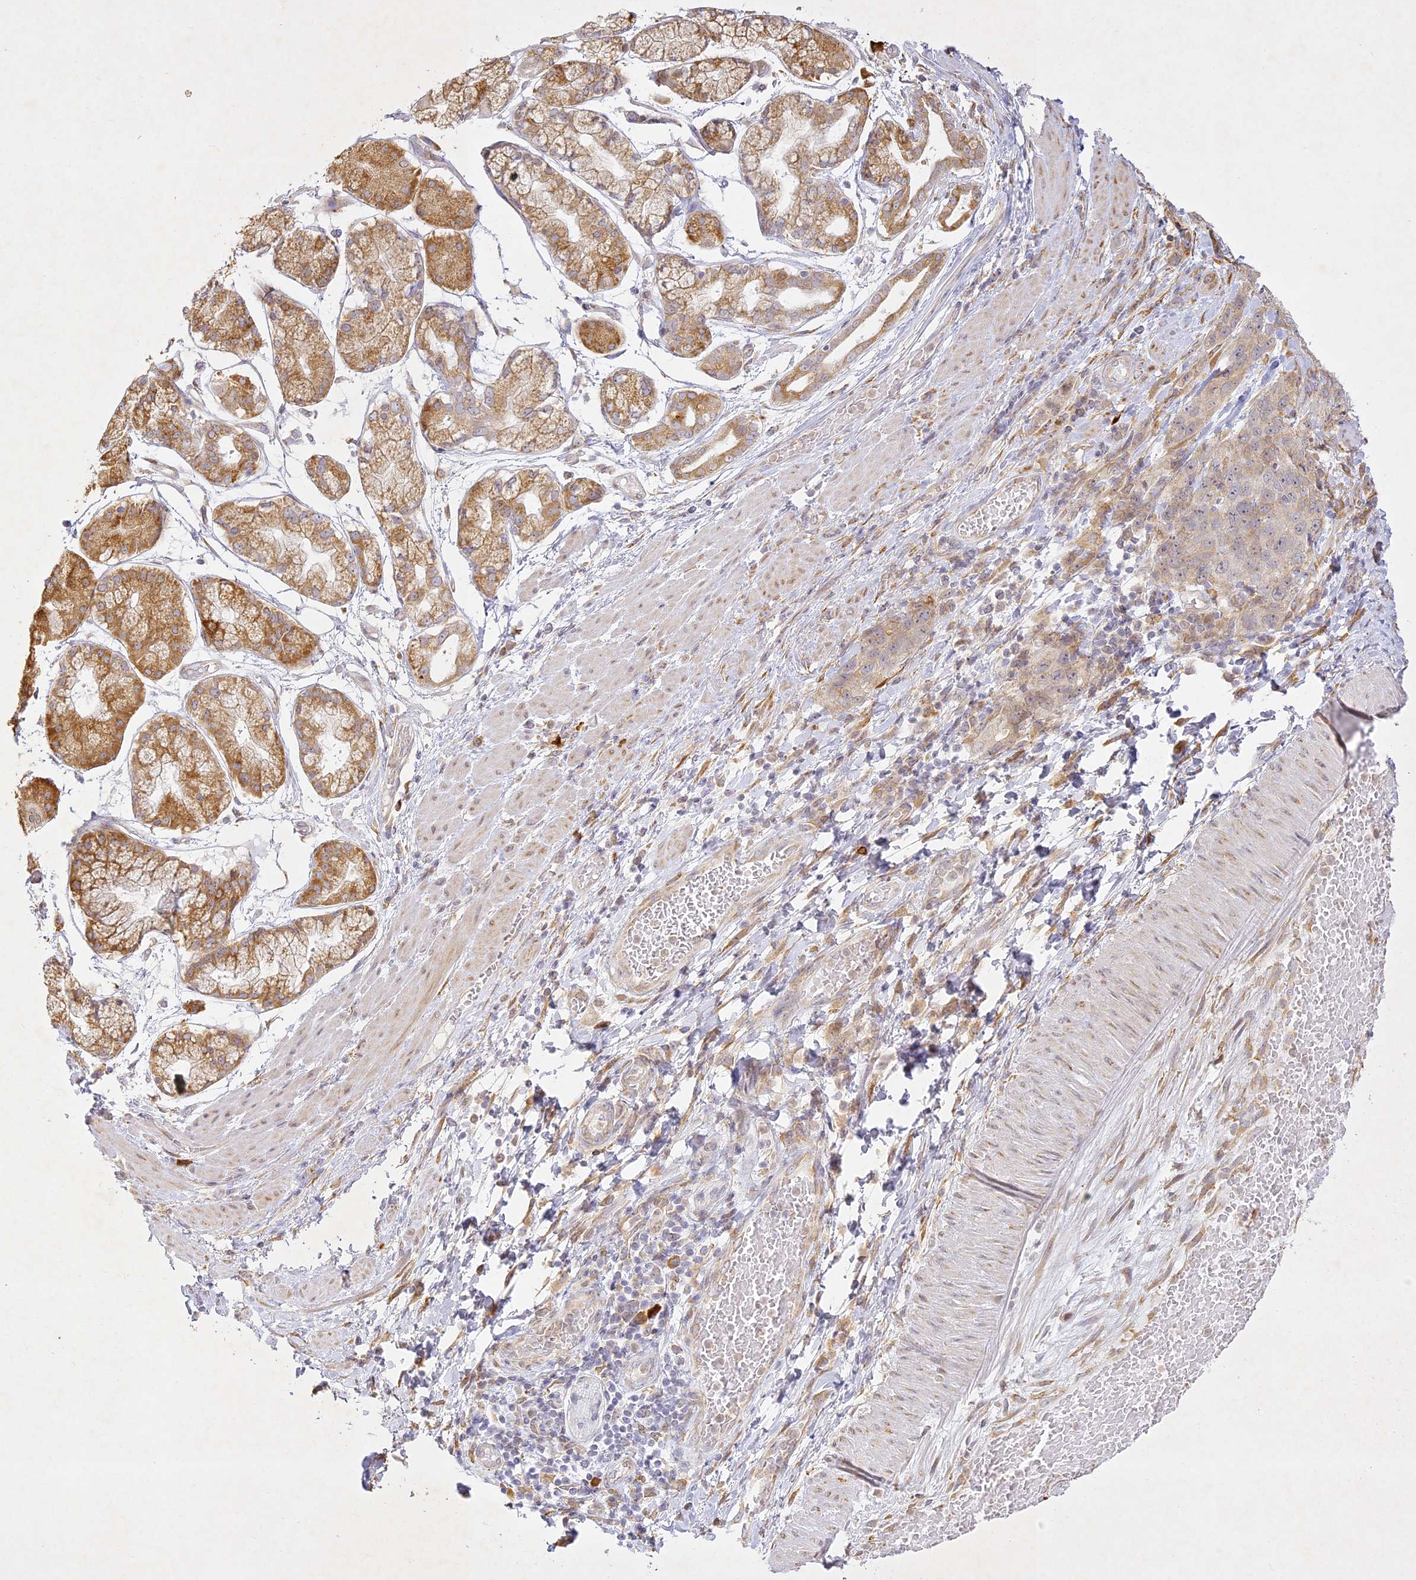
{"staining": {"intensity": "weak", "quantity": "<25%", "location": "cytoplasmic/membranous"}, "tissue": "stomach cancer", "cell_type": "Tumor cells", "image_type": "cancer", "snomed": [{"axis": "morphology", "description": "Normal tissue, NOS"}, {"axis": "morphology", "description": "Adenocarcinoma, NOS"}, {"axis": "topography", "description": "Lymph node"}, {"axis": "topography", "description": "Stomach"}], "caption": "Immunohistochemistry (IHC) micrograph of neoplastic tissue: human adenocarcinoma (stomach) stained with DAB demonstrates no significant protein positivity in tumor cells.", "gene": "SLC30A5", "patient": {"sex": "male", "age": 48}}